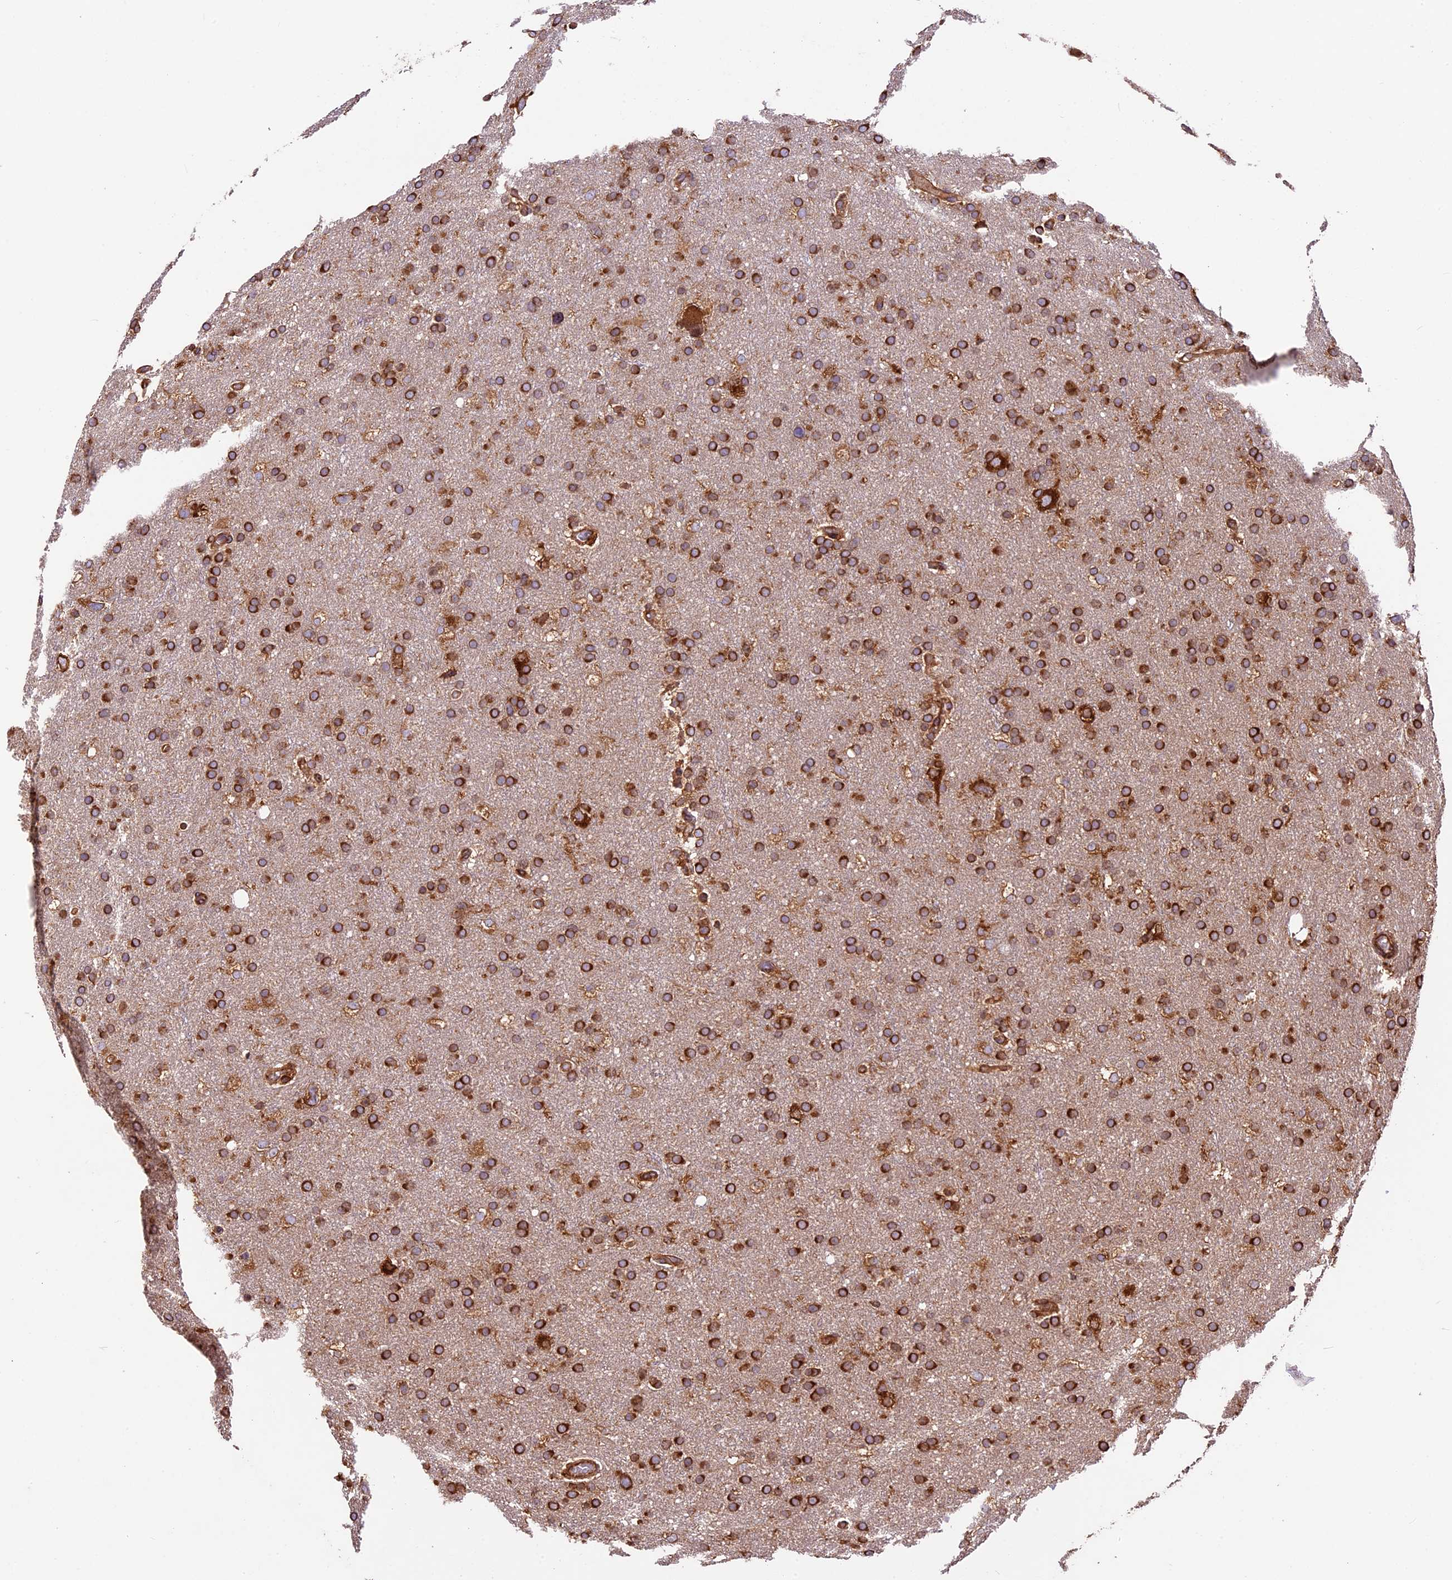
{"staining": {"intensity": "strong", "quantity": ">75%", "location": "cytoplasmic/membranous"}, "tissue": "glioma", "cell_type": "Tumor cells", "image_type": "cancer", "snomed": [{"axis": "morphology", "description": "Glioma, malignant, High grade"}, {"axis": "topography", "description": "Cerebral cortex"}], "caption": "The photomicrograph demonstrates staining of high-grade glioma (malignant), revealing strong cytoplasmic/membranous protein expression (brown color) within tumor cells.", "gene": "KARS1", "patient": {"sex": "female", "age": 36}}